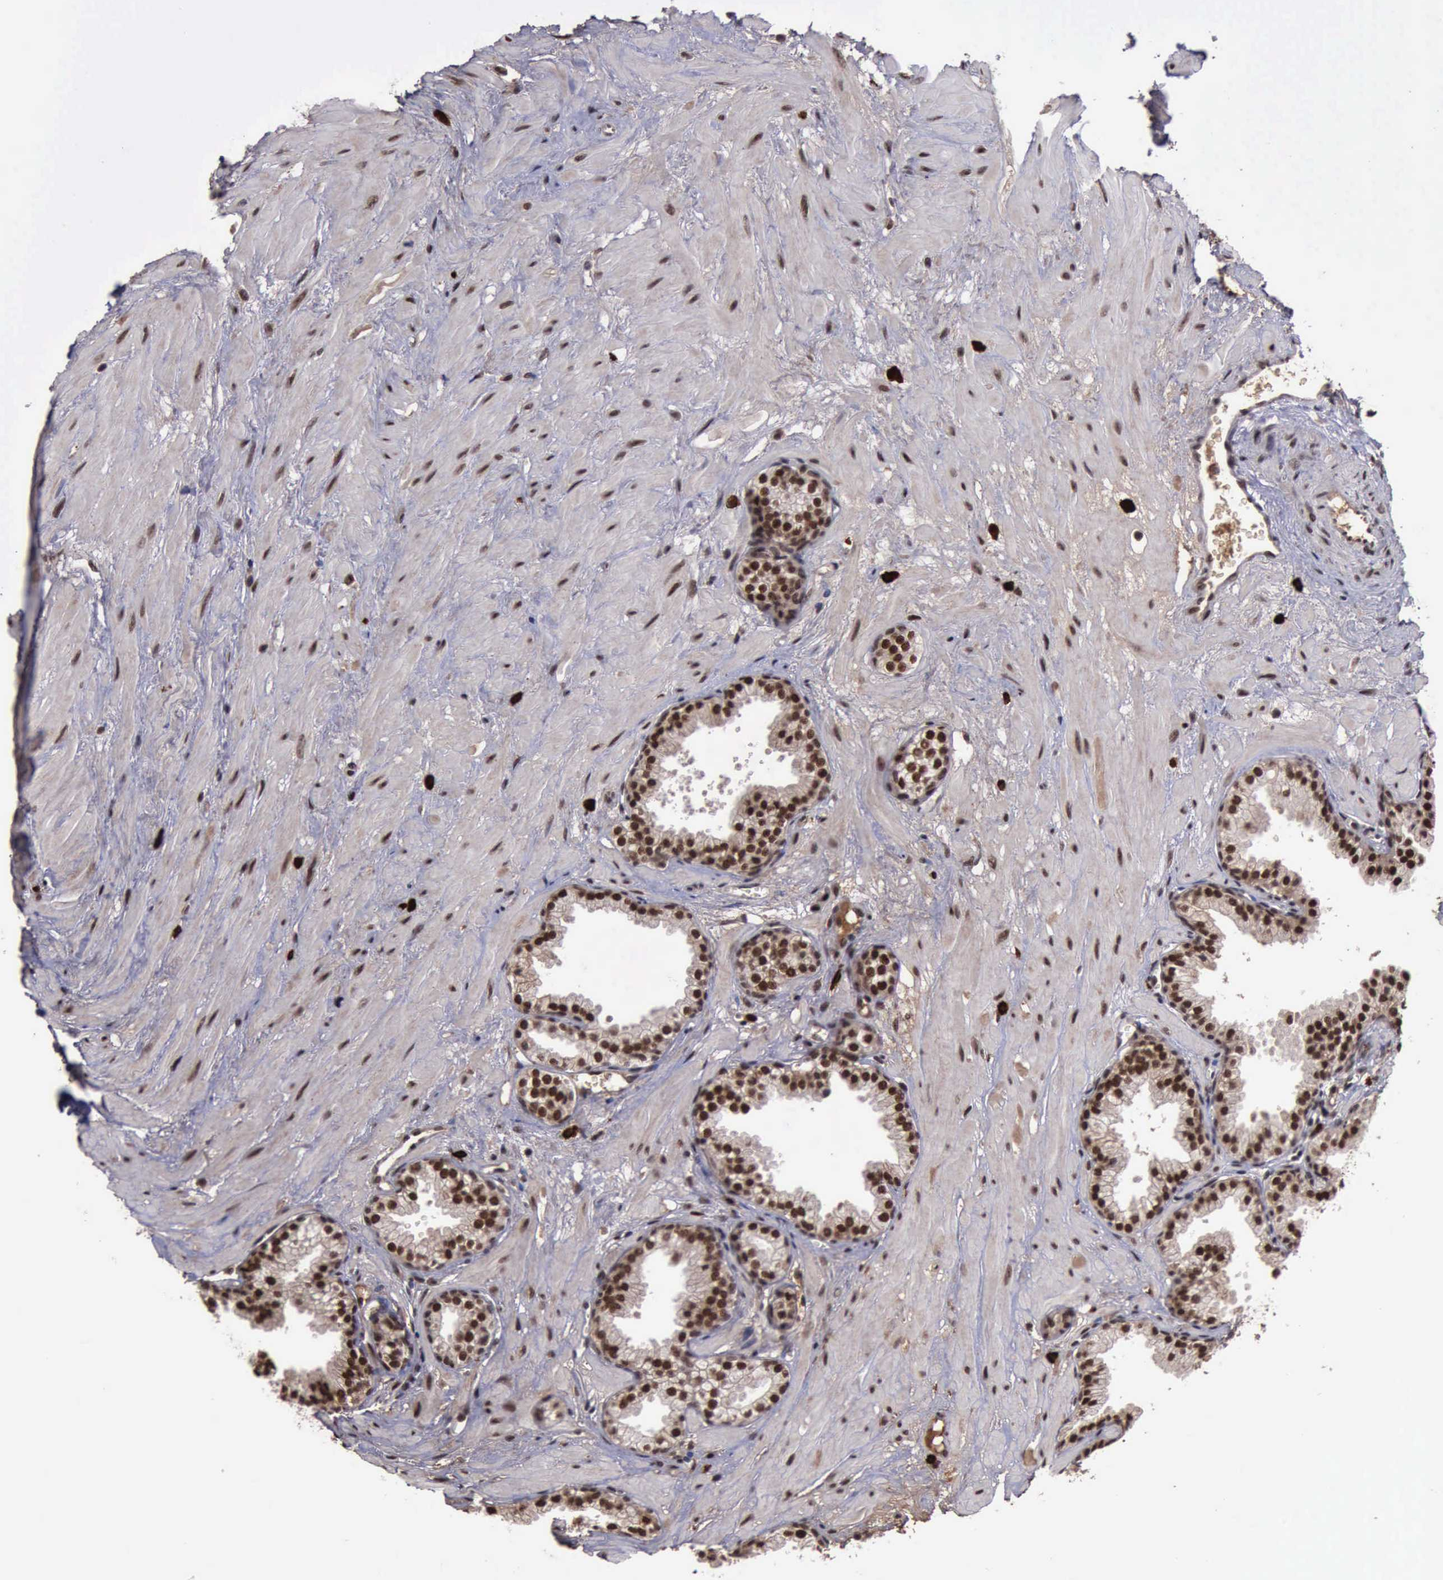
{"staining": {"intensity": "strong", "quantity": ">75%", "location": "cytoplasmic/membranous,nuclear"}, "tissue": "prostate", "cell_type": "Glandular cells", "image_type": "normal", "snomed": [{"axis": "morphology", "description": "Normal tissue, NOS"}, {"axis": "topography", "description": "Prostate"}], "caption": "Glandular cells show high levels of strong cytoplasmic/membranous,nuclear expression in about >75% of cells in normal prostate. (Brightfield microscopy of DAB IHC at high magnification).", "gene": "TRMT2A", "patient": {"sex": "male", "age": 64}}